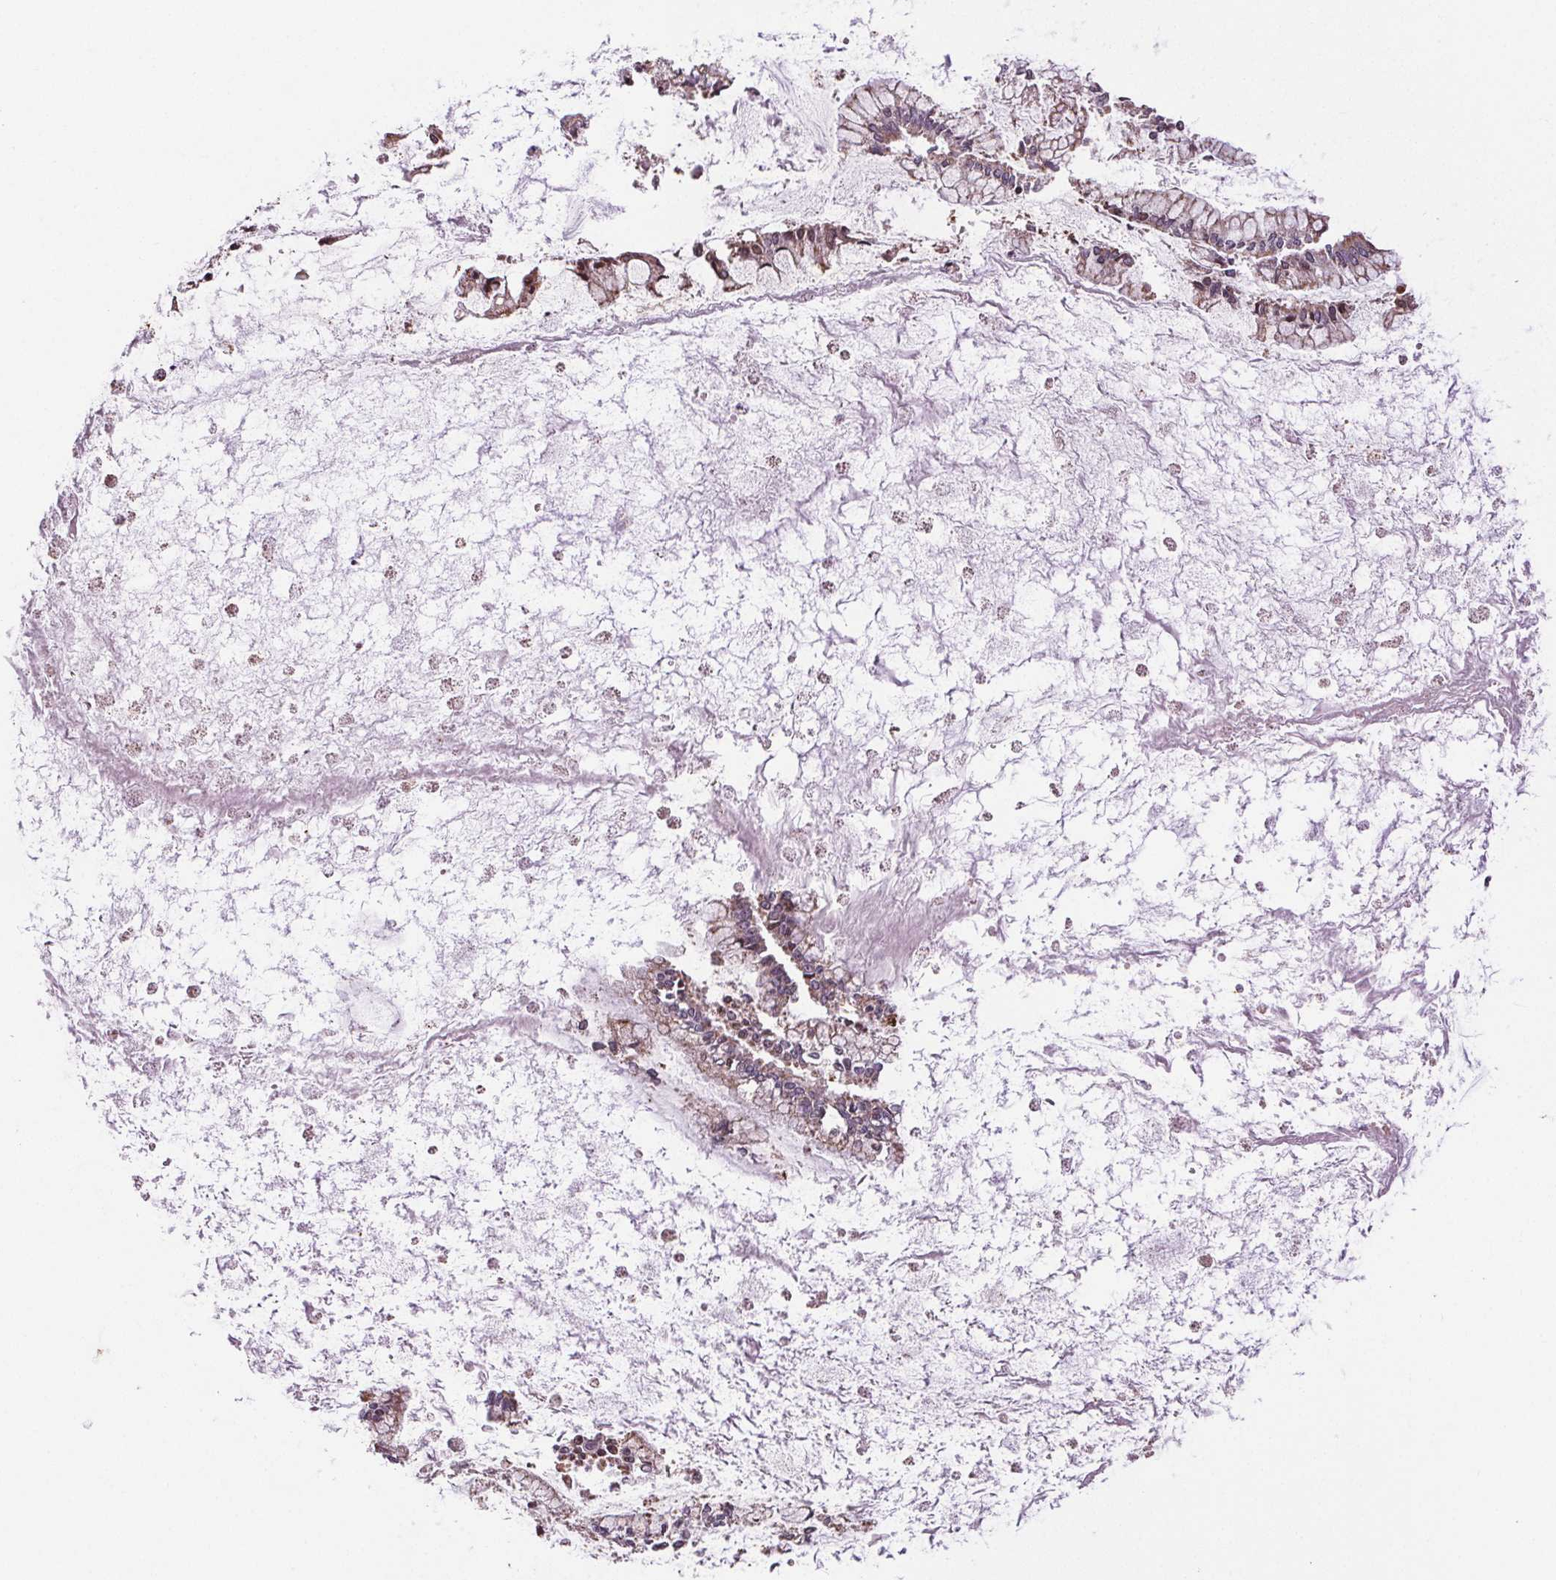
{"staining": {"intensity": "weak", "quantity": ">75%", "location": "cytoplasmic/membranous"}, "tissue": "ovarian cancer", "cell_type": "Tumor cells", "image_type": "cancer", "snomed": [{"axis": "morphology", "description": "Cystadenocarcinoma, mucinous, NOS"}, {"axis": "topography", "description": "Ovary"}], "caption": "Protein expression analysis of human ovarian cancer reveals weak cytoplasmic/membranous positivity in about >75% of tumor cells.", "gene": "SUCLA2", "patient": {"sex": "female", "age": 67}}